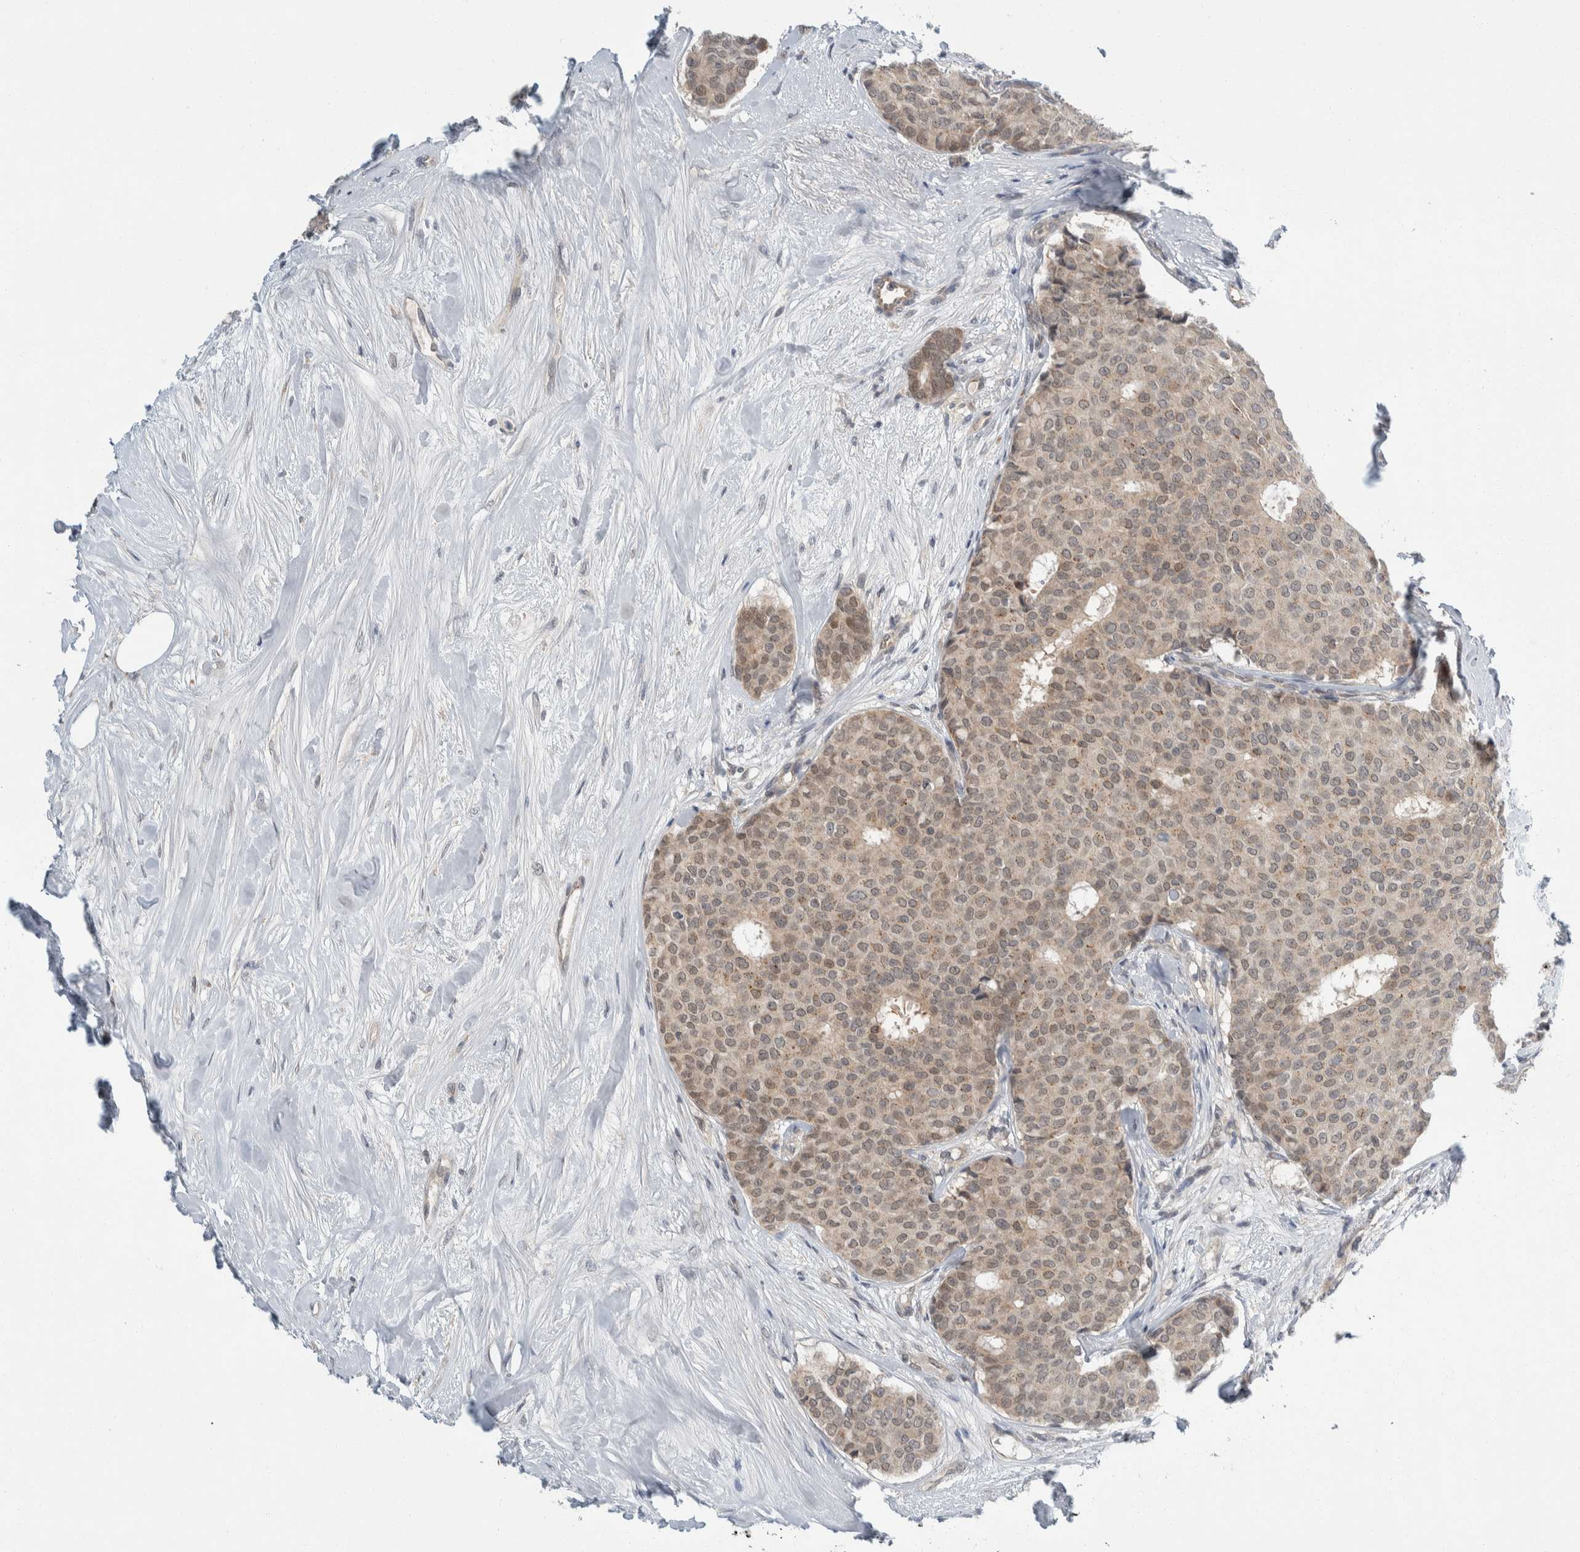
{"staining": {"intensity": "weak", "quantity": ">75%", "location": "cytoplasmic/membranous,nuclear"}, "tissue": "breast cancer", "cell_type": "Tumor cells", "image_type": "cancer", "snomed": [{"axis": "morphology", "description": "Duct carcinoma"}, {"axis": "topography", "description": "Breast"}], "caption": "This micrograph reveals immunohistochemistry staining of invasive ductal carcinoma (breast), with low weak cytoplasmic/membranous and nuclear positivity in about >75% of tumor cells.", "gene": "SHPK", "patient": {"sex": "female", "age": 75}}